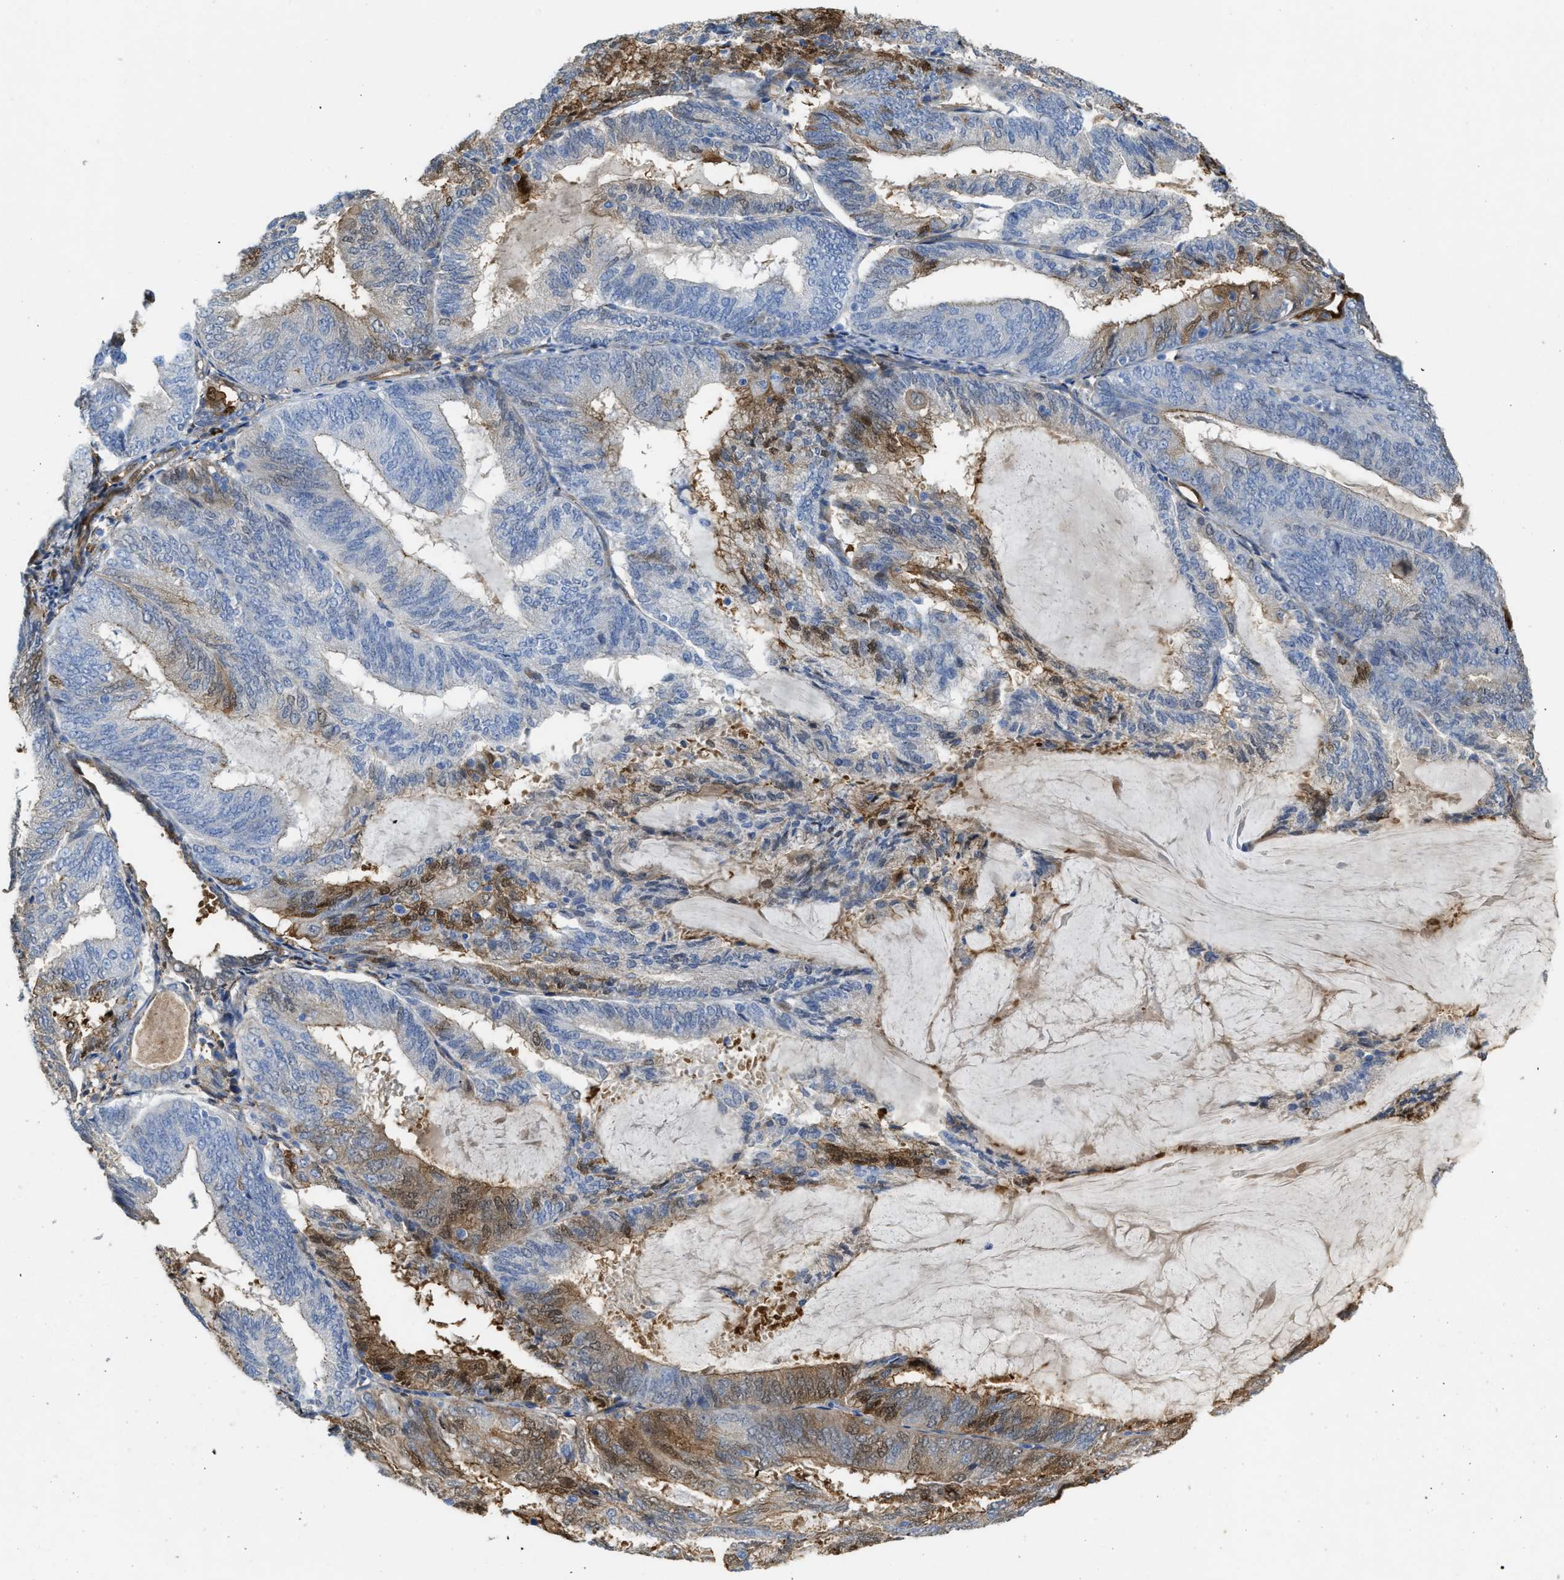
{"staining": {"intensity": "moderate", "quantity": "<25%", "location": "cytoplasmic/membranous,nuclear"}, "tissue": "endometrial cancer", "cell_type": "Tumor cells", "image_type": "cancer", "snomed": [{"axis": "morphology", "description": "Adenocarcinoma, NOS"}, {"axis": "topography", "description": "Endometrium"}], "caption": "Moderate cytoplasmic/membranous and nuclear expression for a protein is identified in approximately <25% of tumor cells of adenocarcinoma (endometrial) using immunohistochemistry (IHC).", "gene": "ASS1", "patient": {"sex": "female", "age": 81}}